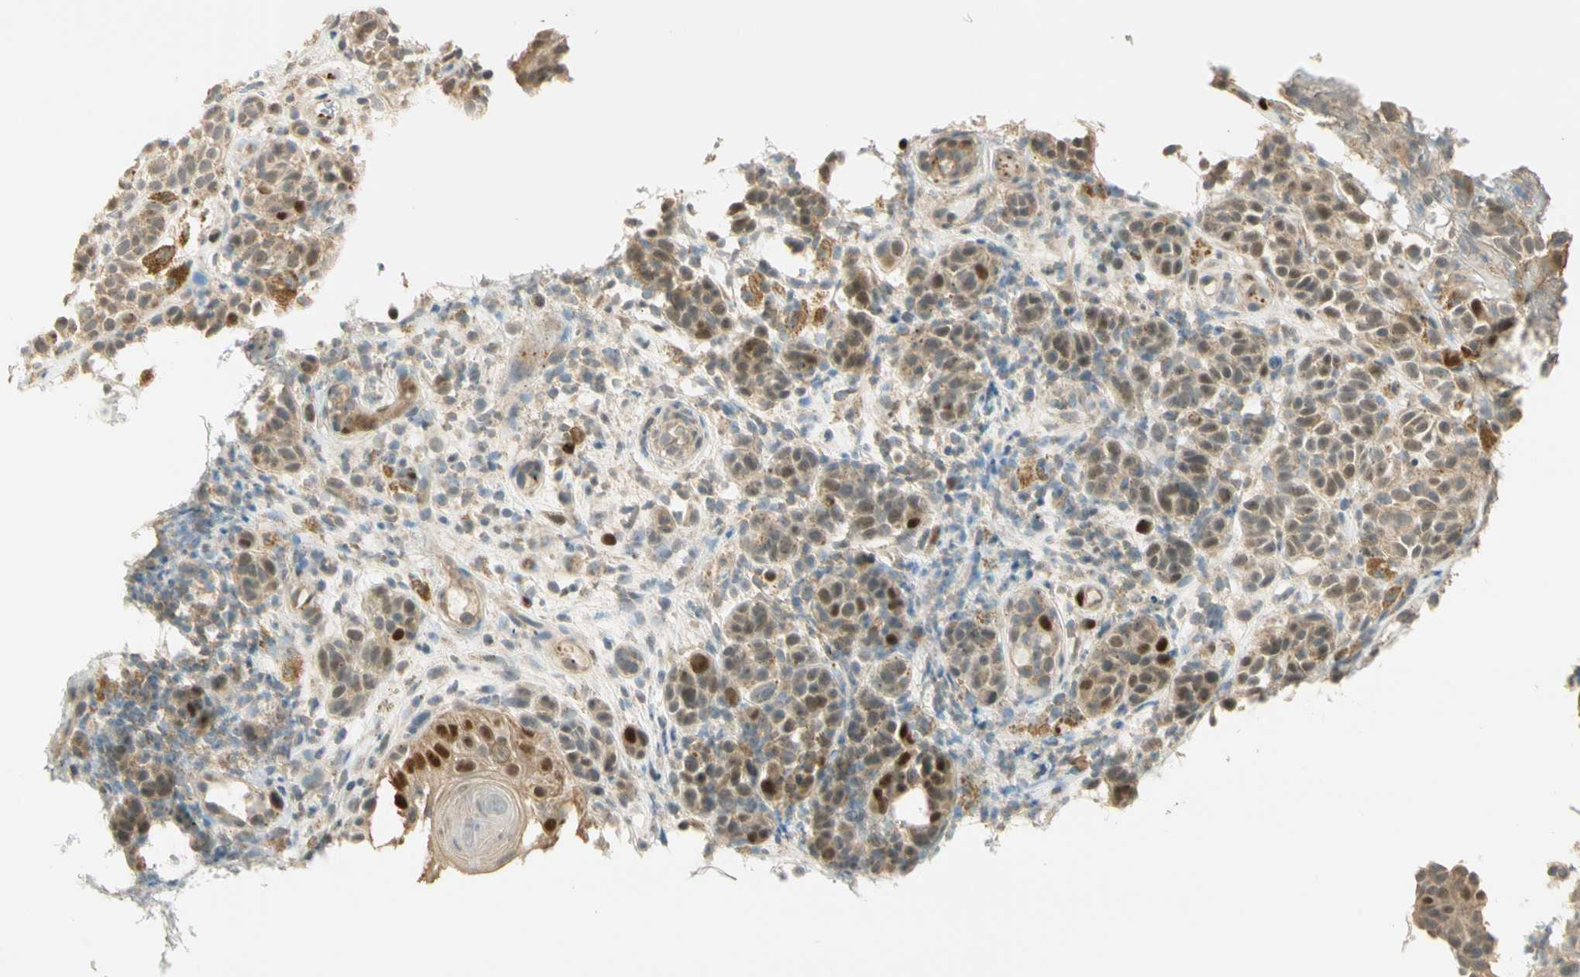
{"staining": {"intensity": "weak", "quantity": ">75%", "location": "cytoplasmic/membranous"}, "tissue": "melanoma", "cell_type": "Tumor cells", "image_type": "cancer", "snomed": [{"axis": "morphology", "description": "Malignant melanoma, NOS"}, {"axis": "topography", "description": "Skin"}], "caption": "A low amount of weak cytoplasmic/membranous expression is appreciated in about >75% of tumor cells in malignant melanoma tissue.", "gene": "RAD18", "patient": {"sex": "male", "age": 64}}